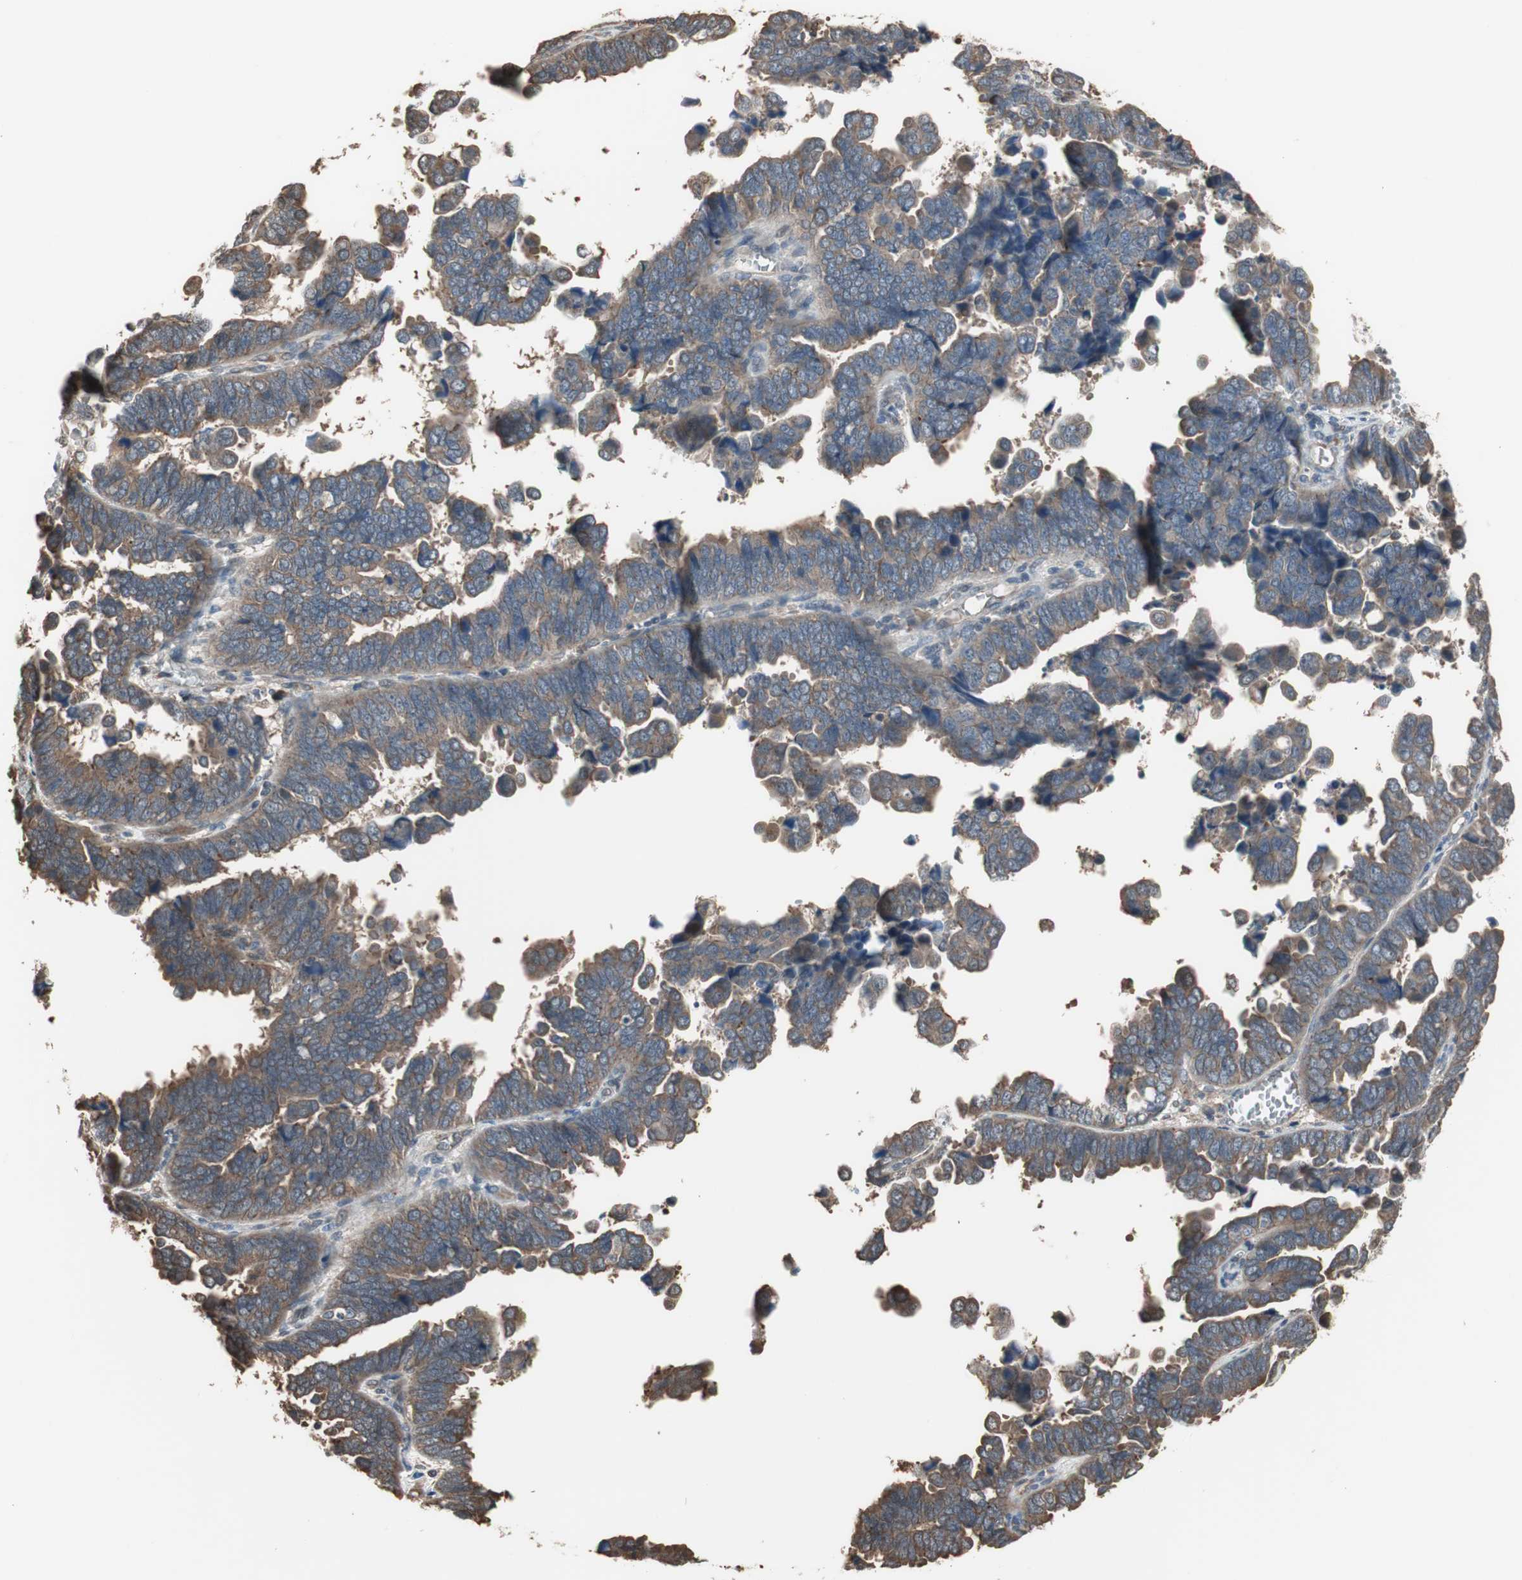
{"staining": {"intensity": "moderate", "quantity": ">75%", "location": "cytoplasmic/membranous"}, "tissue": "endometrial cancer", "cell_type": "Tumor cells", "image_type": "cancer", "snomed": [{"axis": "morphology", "description": "Adenocarcinoma, NOS"}, {"axis": "topography", "description": "Endometrium"}], "caption": "Endometrial cancer stained with immunohistochemistry exhibits moderate cytoplasmic/membranous expression in approximately >75% of tumor cells. Nuclei are stained in blue.", "gene": "PNPLA7", "patient": {"sex": "female", "age": 75}}